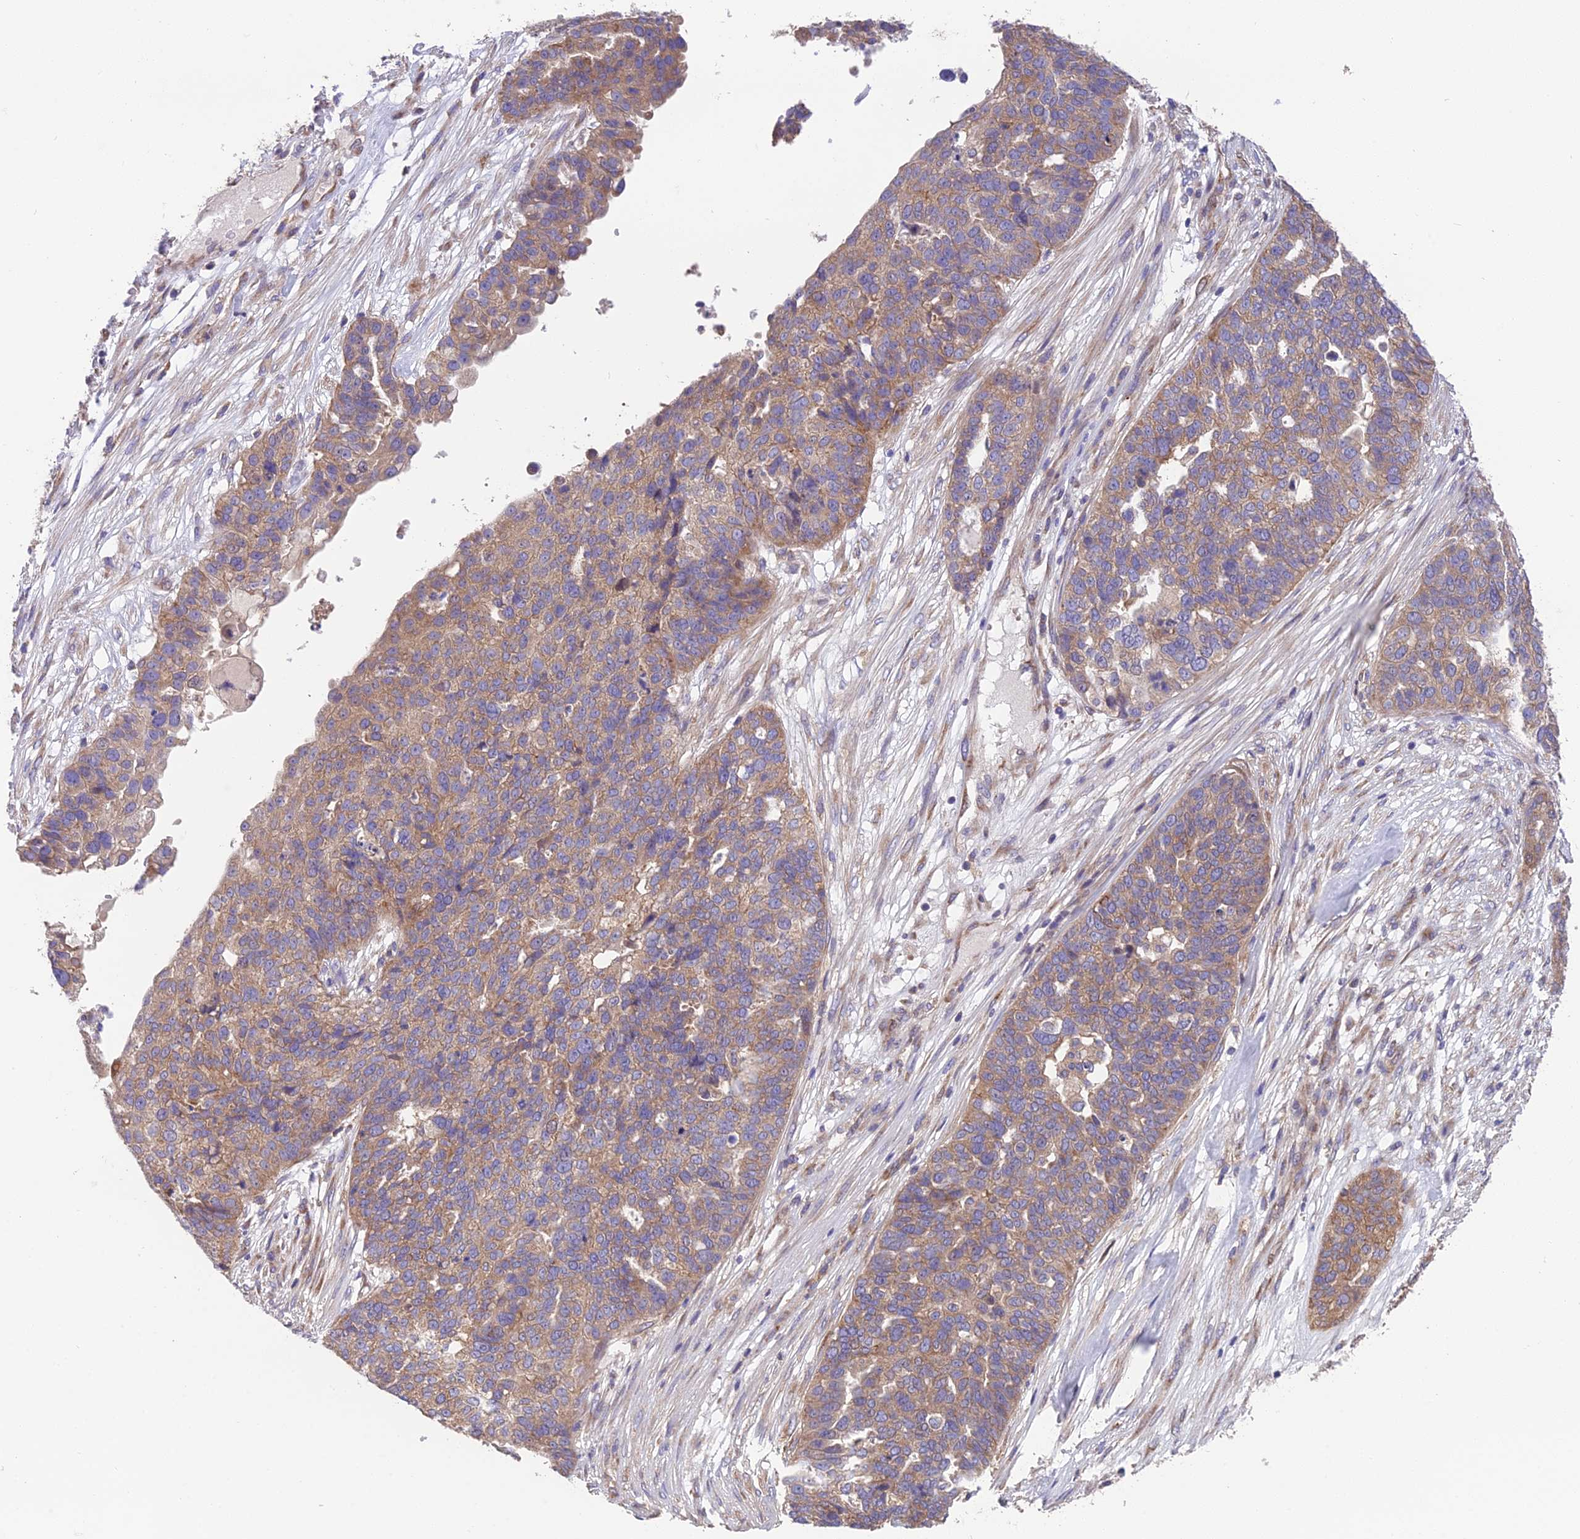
{"staining": {"intensity": "moderate", "quantity": ">75%", "location": "cytoplasmic/membranous"}, "tissue": "ovarian cancer", "cell_type": "Tumor cells", "image_type": "cancer", "snomed": [{"axis": "morphology", "description": "Cystadenocarcinoma, serous, NOS"}, {"axis": "topography", "description": "Ovary"}], "caption": "Immunohistochemistry histopathology image of neoplastic tissue: human ovarian cancer stained using IHC demonstrates medium levels of moderate protein expression localized specifically in the cytoplasmic/membranous of tumor cells, appearing as a cytoplasmic/membranous brown color.", "gene": "BLOC1S4", "patient": {"sex": "female", "age": 59}}